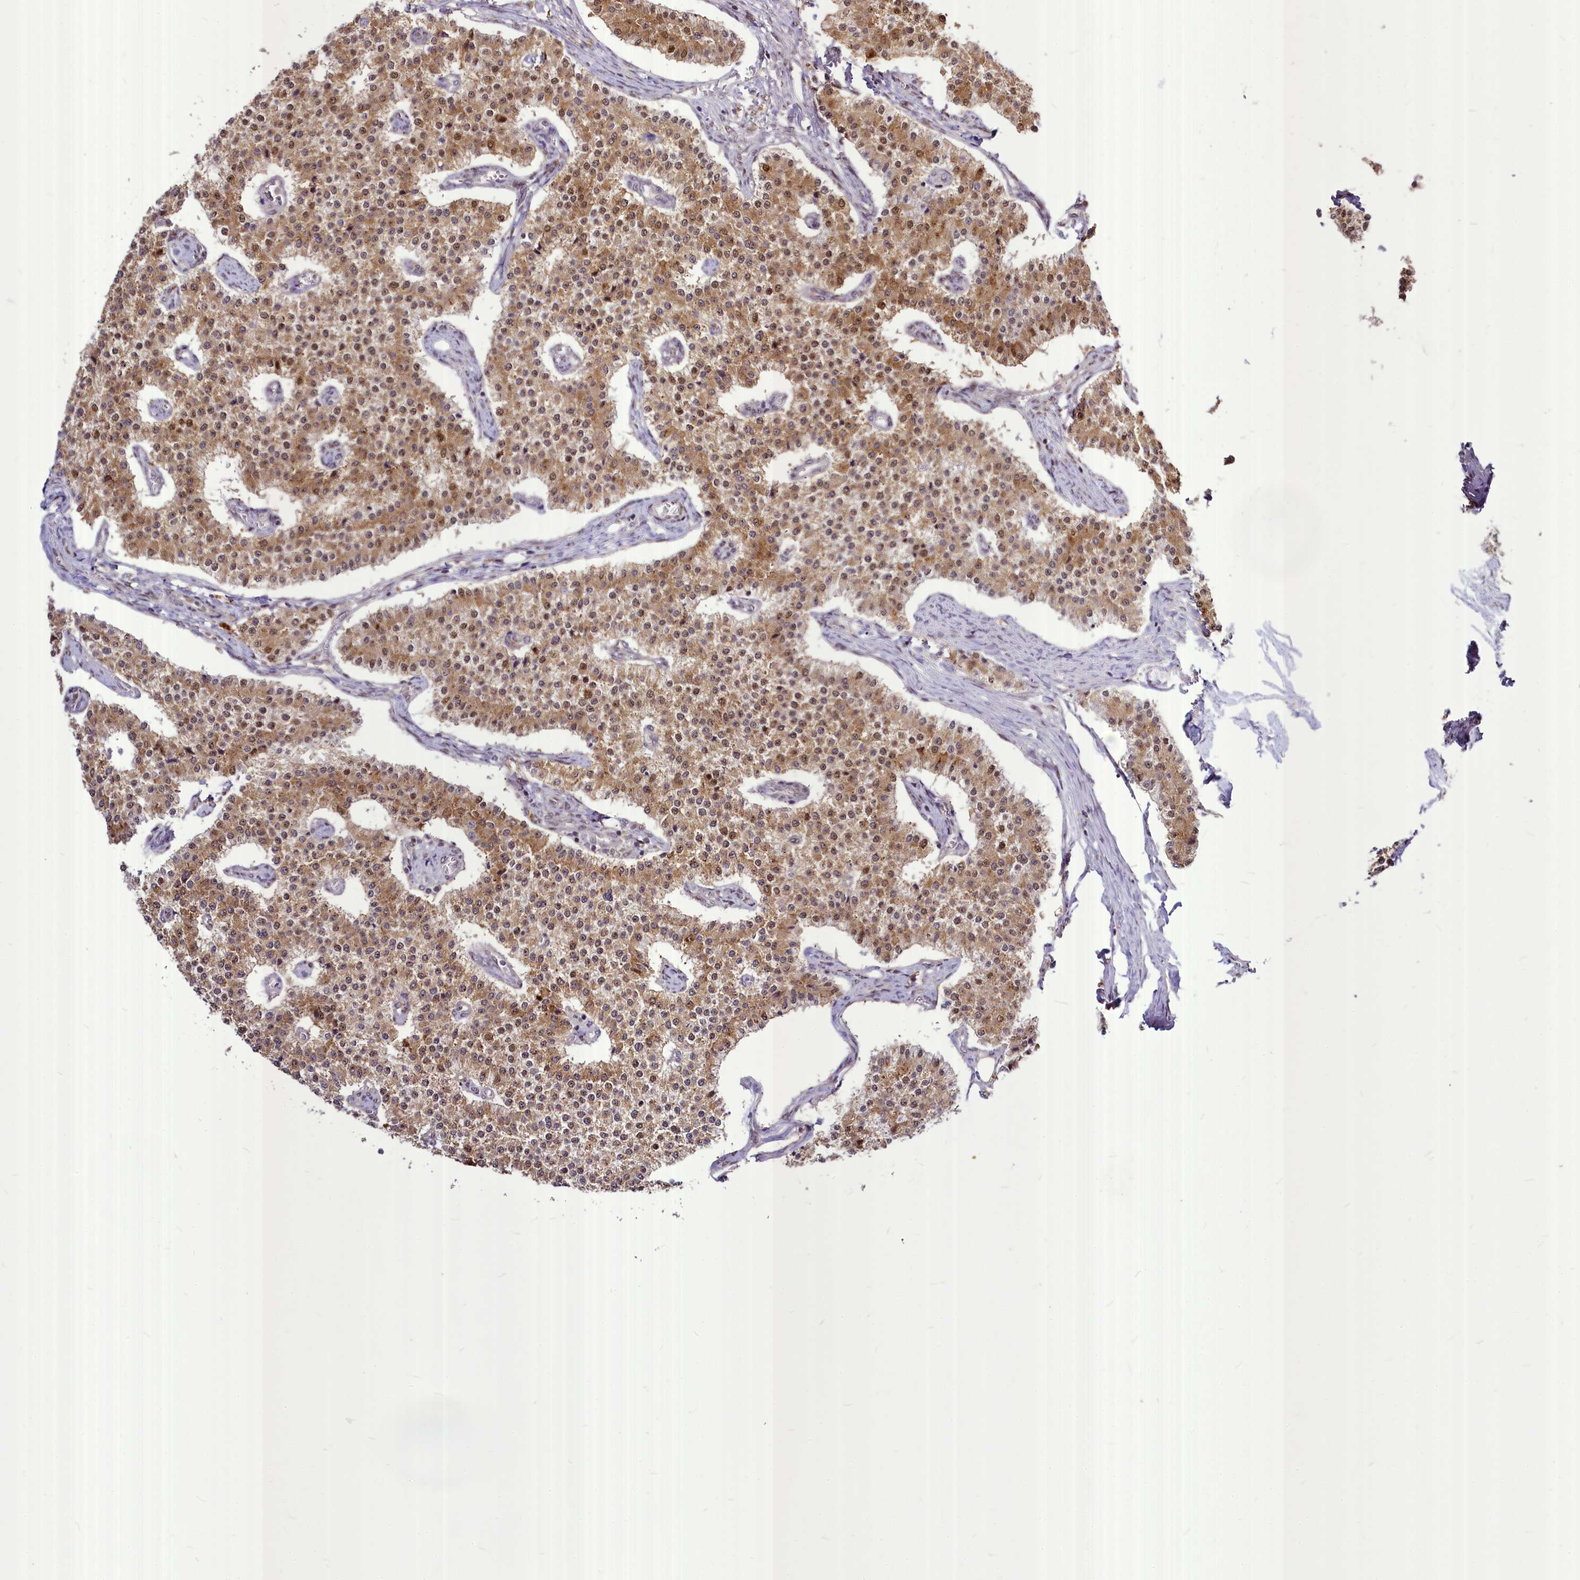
{"staining": {"intensity": "moderate", "quantity": ">75%", "location": "cytoplasmic/membranous,nuclear"}, "tissue": "carcinoid", "cell_type": "Tumor cells", "image_type": "cancer", "snomed": [{"axis": "morphology", "description": "Carcinoid, malignant, NOS"}, {"axis": "topography", "description": "Colon"}], "caption": "Approximately >75% of tumor cells in human carcinoid demonstrate moderate cytoplasmic/membranous and nuclear protein expression as visualized by brown immunohistochemical staining.", "gene": "MAML2", "patient": {"sex": "female", "age": 52}}